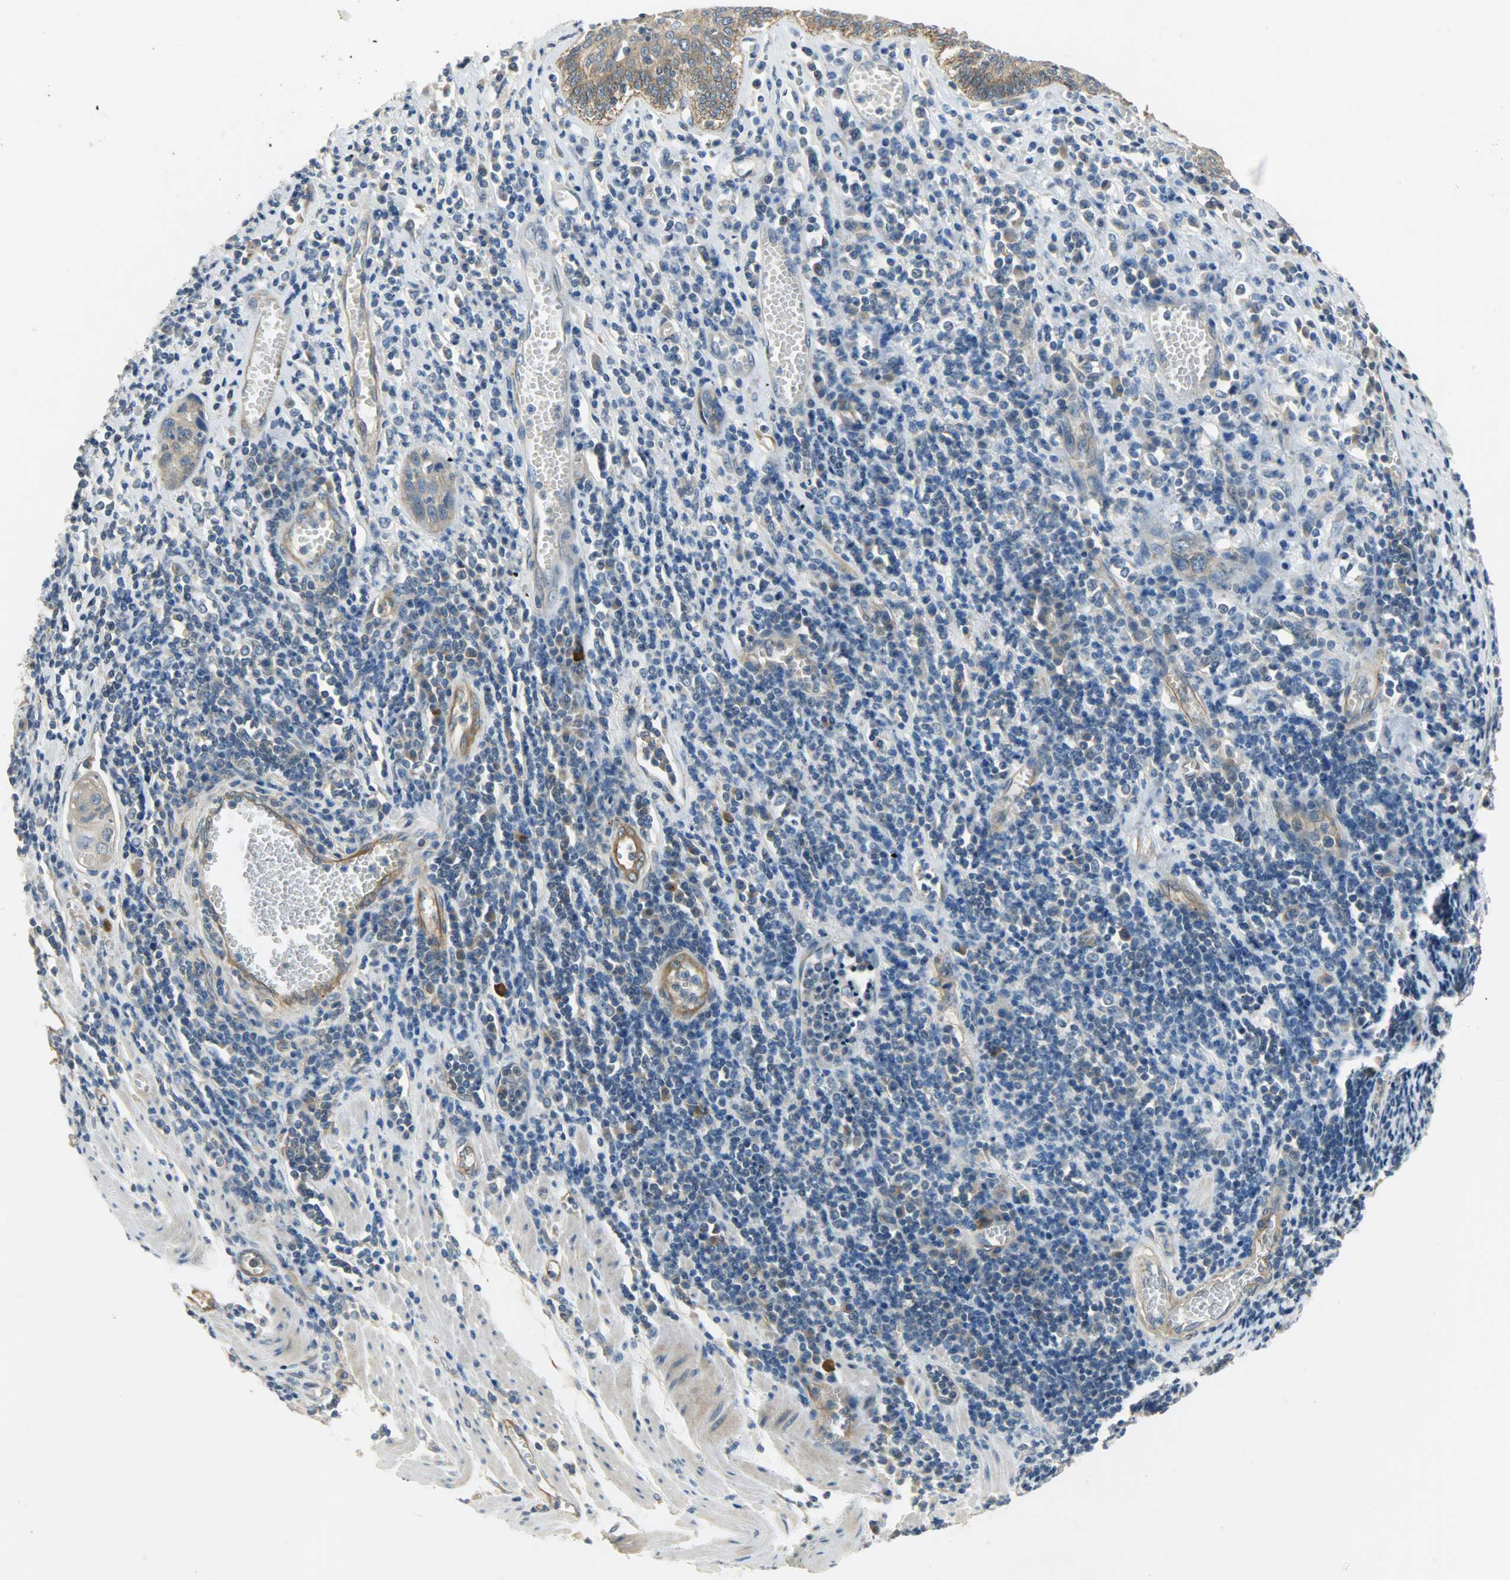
{"staining": {"intensity": "moderate", "quantity": ">75%", "location": "cytoplasmic/membranous"}, "tissue": "esophagus", "cell_type": "Squamous epithelial cells", "image_type": "normal", "snomed": [{"axis": "morphology", "description": "Normal tissue, NOS"}, {"axis": "morphology", "description": "Squamous cell carcinoma, NOS"}, {"axis": "topography", "description": "Esophagus"}], "caption": "Esophagus stained with DAB (3,3'-diaminobenzidine) immunohistochemistry (IHC) shows medium levels of moderate cytoplasmic/membranous positivity in about >75% of squamous epithelial cells. (Brightfield microscopy of DAB IHC at high magnification).", "gene": "KIAA1217", "patient": {"sex": "male", "age": 65}}